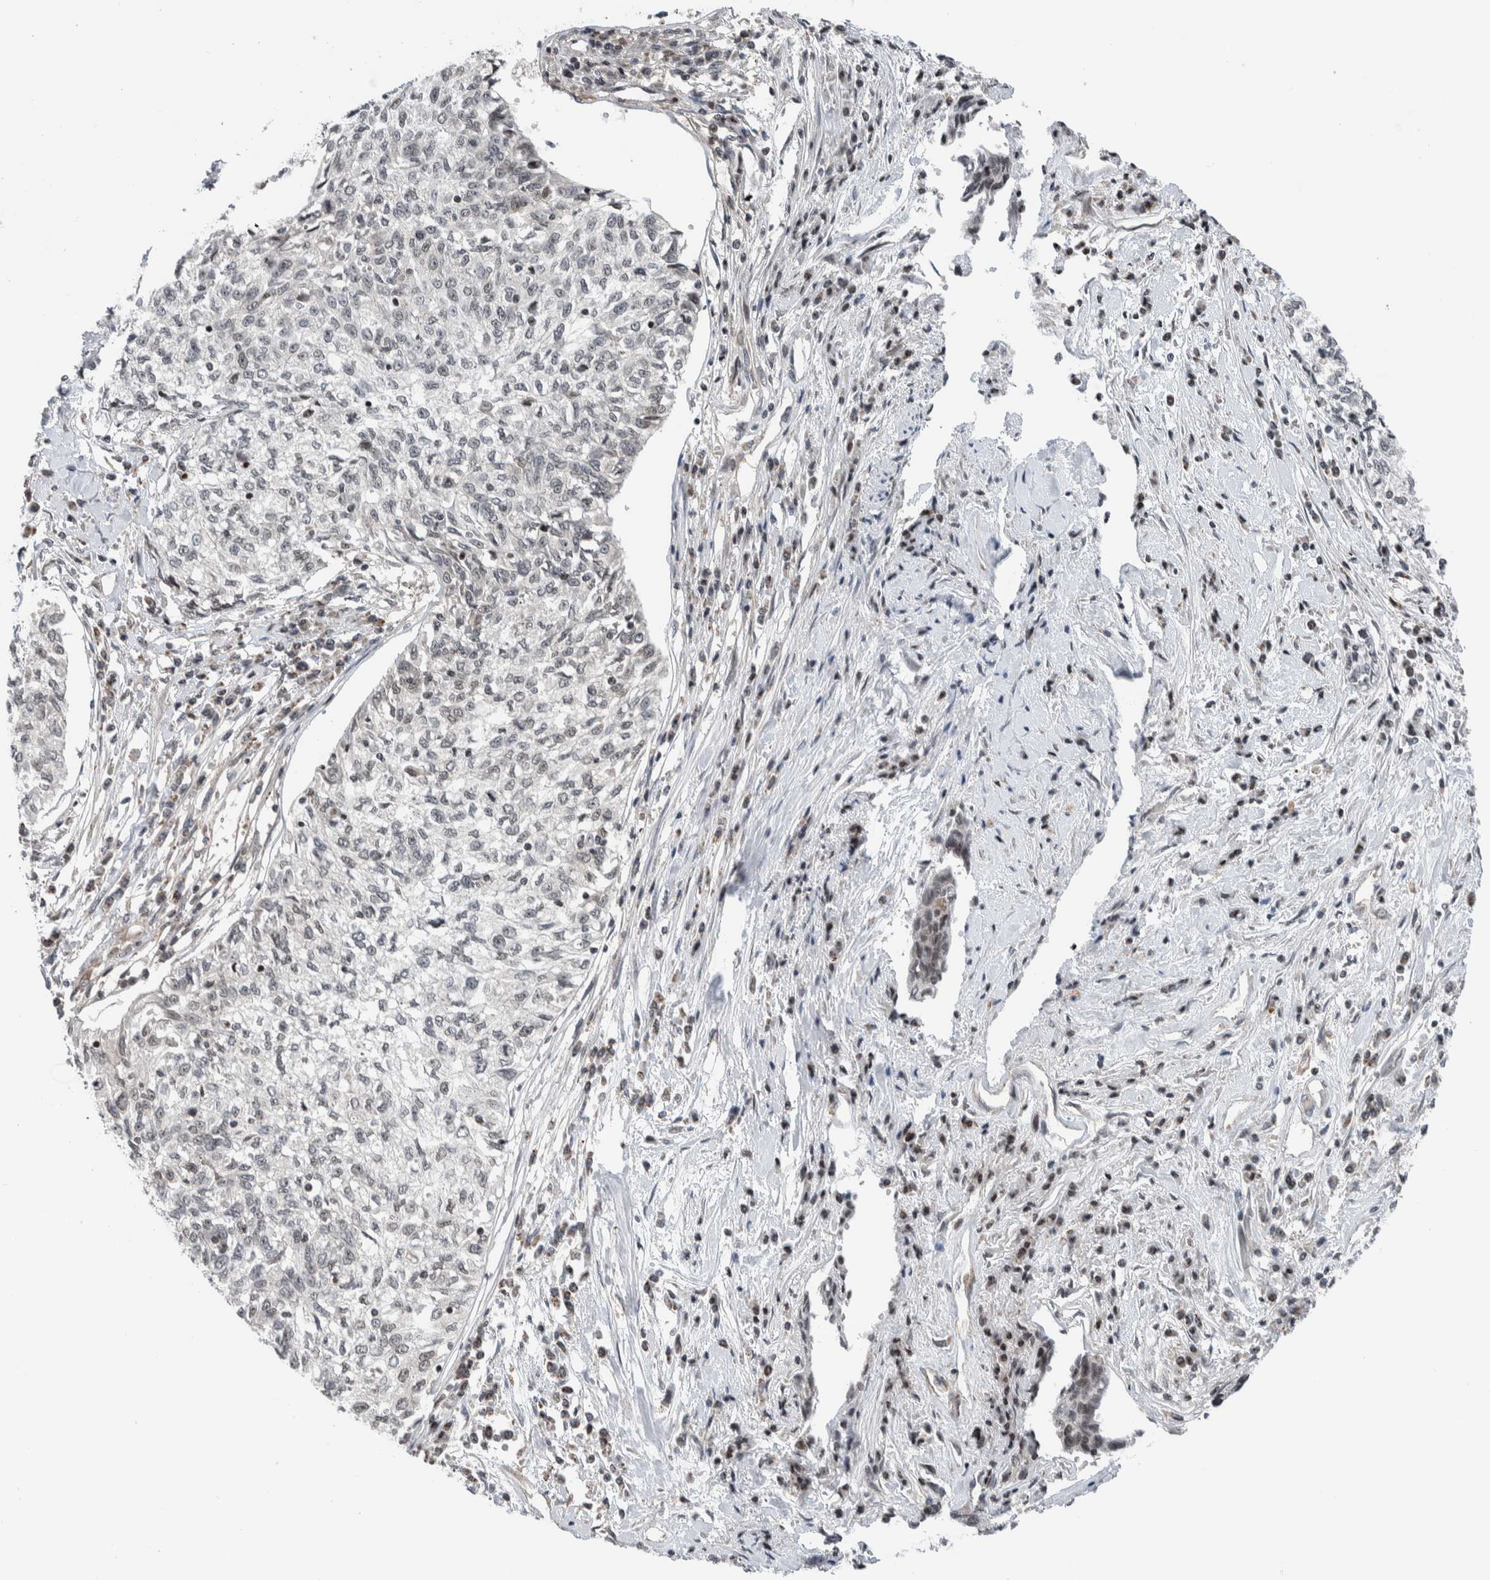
{"staining": {"intensity": "weak", "quantity": "<25%", "location": "nuclear"}, "tissue": "cervical cancer", "cell_type": "Tumor cells", "image_type": "cancer", "snomed": [{"axis": "morphology", "description": "Squamous cell carcinoma, NOS"}, {"axis": "topography", "description": "Cervix"}], "caption": "This is a histopathology image of IHC staining of cervical squamous cell carcinoma, which shows no staining in tumor cells.", "gene": "NPLOC4", "patient": {"sex": "female", "age": 57}}